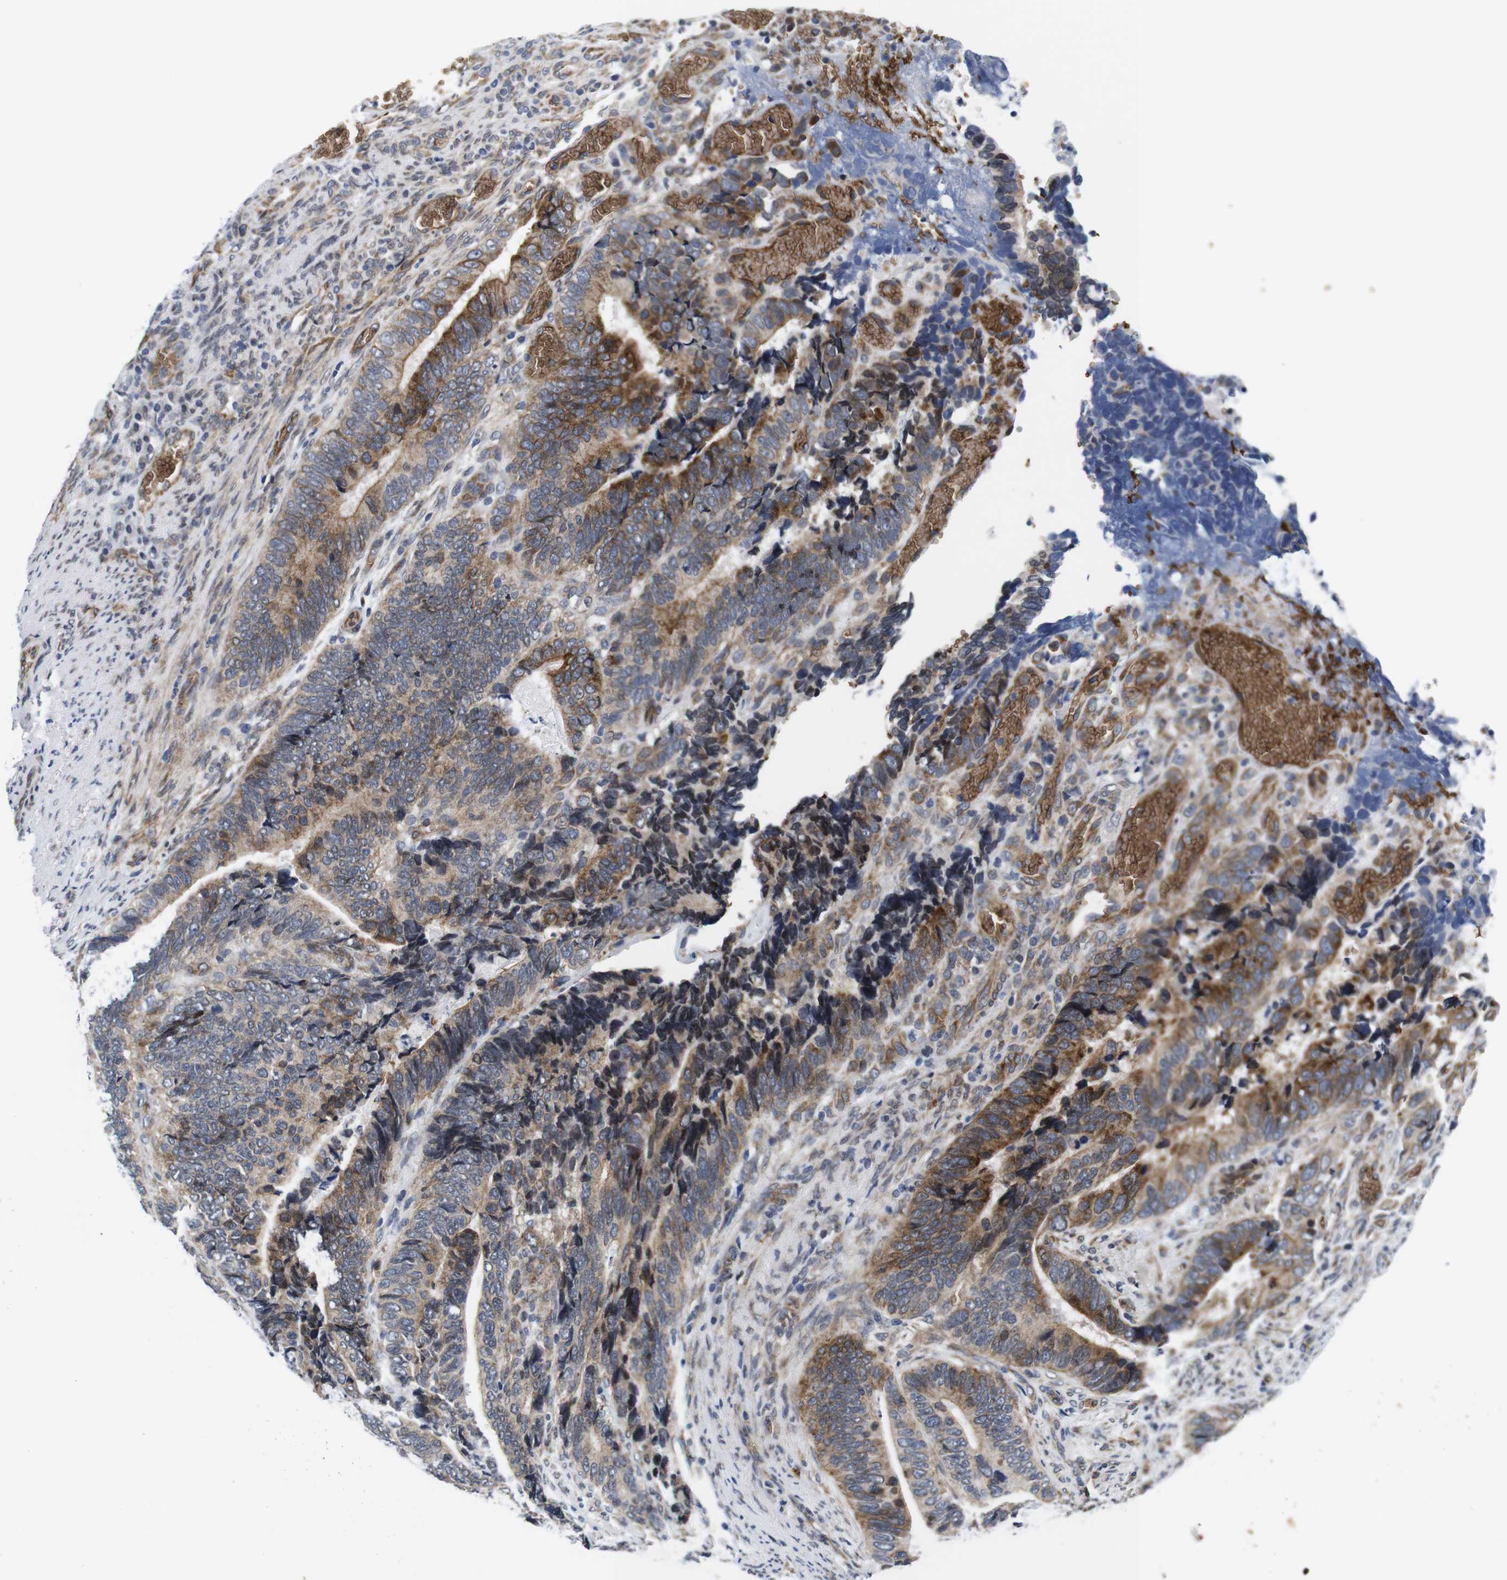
{"staining": {"intensity": "moderate", "quantity": ">75%", "location": "cytoplasmic/membranous"}, "tissue": "colorectal cancer", "cell_type": "Tumor cells", "image_type": "cancer", "snomed": [{"axis": "morphology", "description": "Adenocarcinoma, NOS"}, {"axis": "topography", "description": "Colon"}], "caption": "Colorectal cancer stained with a brown dye shows moderate cytoplasmic/membranous positive positivity in about >75% of tumor cells.", "gene": "SOCS3", "patient": {"sex": "male", "age": 72}}